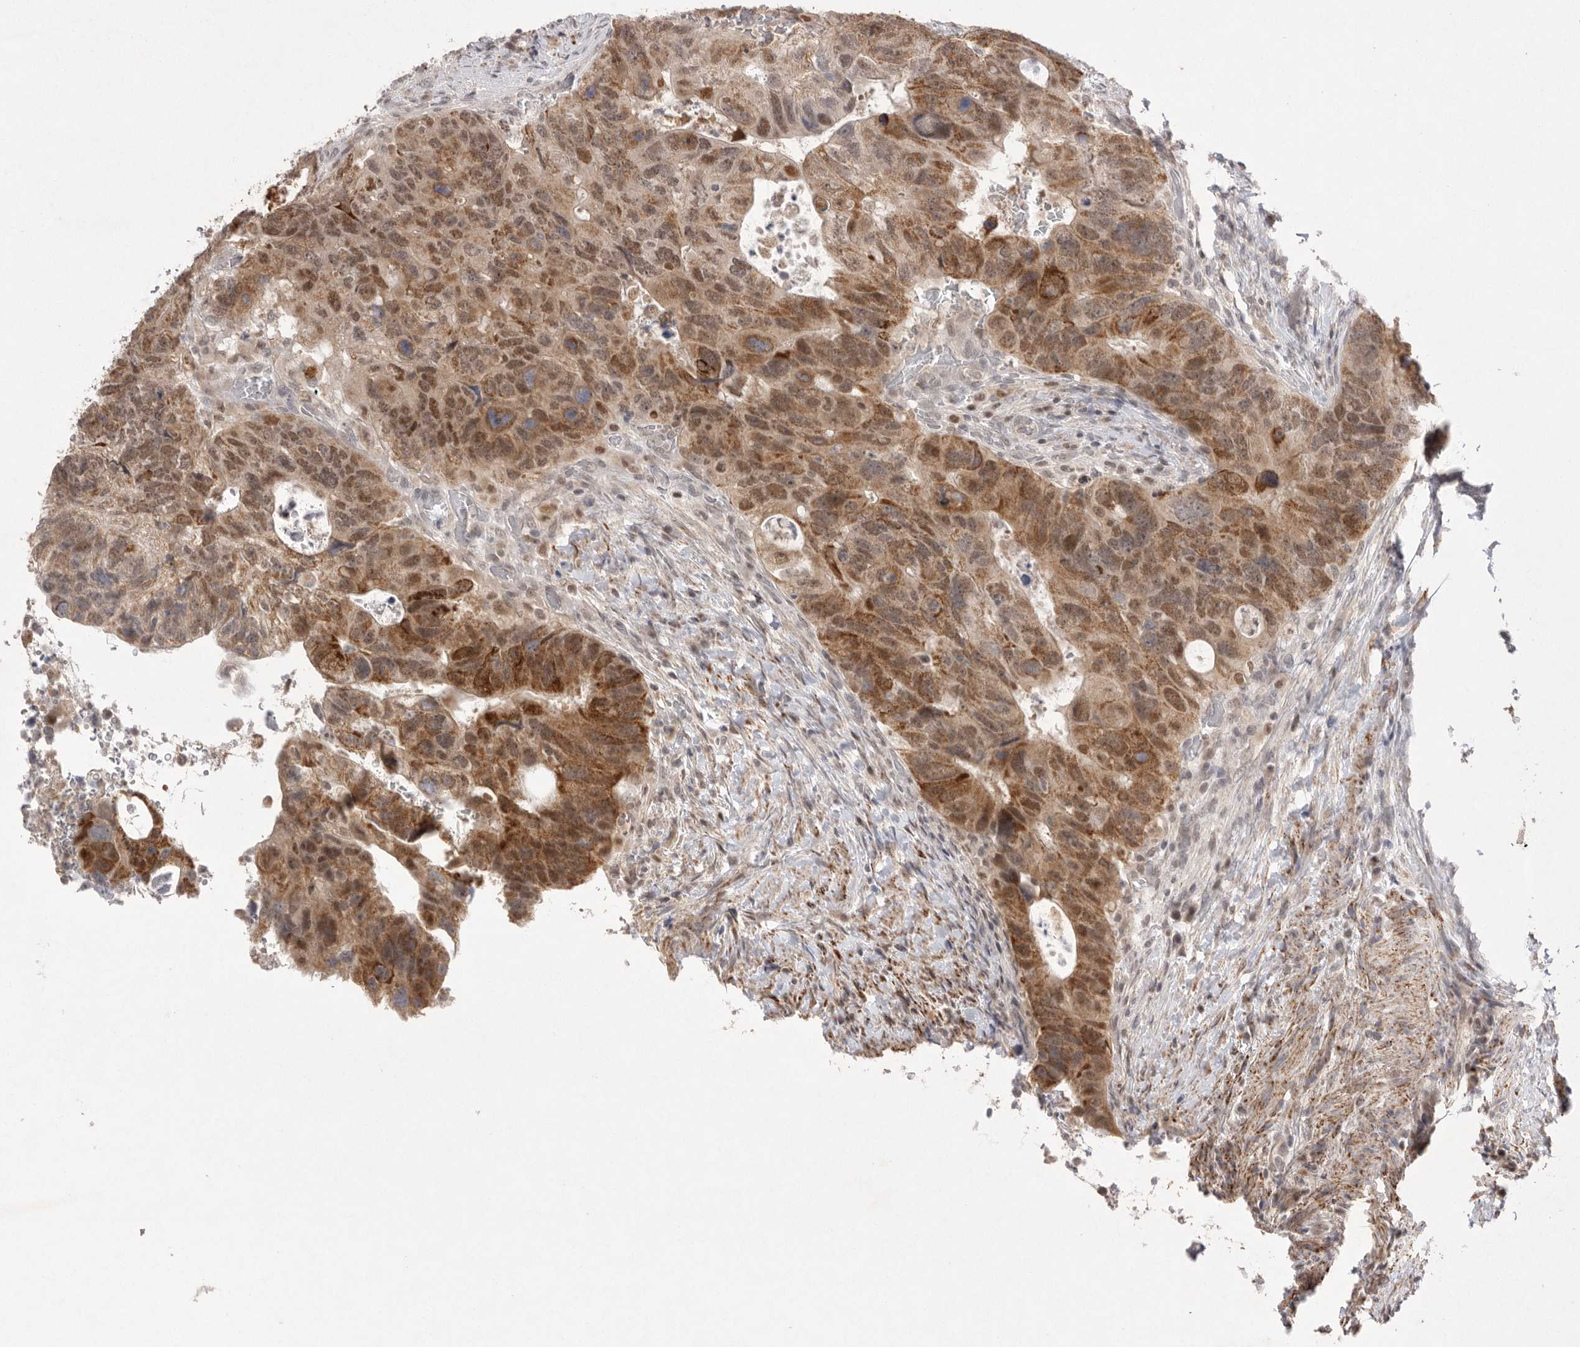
{"staining": {"intensity": "moderate", "quantity": ">75%", "location": "cytoplasmic/membranous,nuclear"}, "tissue": "colorectal cancer", "cell_type": "Tumor cells", "image_type": "cancer", "snomed": [{"axis": "morphology", "description": "Adenocarcinoma, NOS"}, {"axis": "topography", "description": "Rectum"}], "caption": "A brown stain labels moderate cytoplasmic/membranous and nuclear positivity of a protein in human colorectal cancer (adenocarcinoma) tumor cells. (Stains: DAB in brown, nuclei in blue, Microscopy: brightfield microscopy at high magnification).", "gene": "HUS1", "patient": {"sex": "male", "age": 59}}